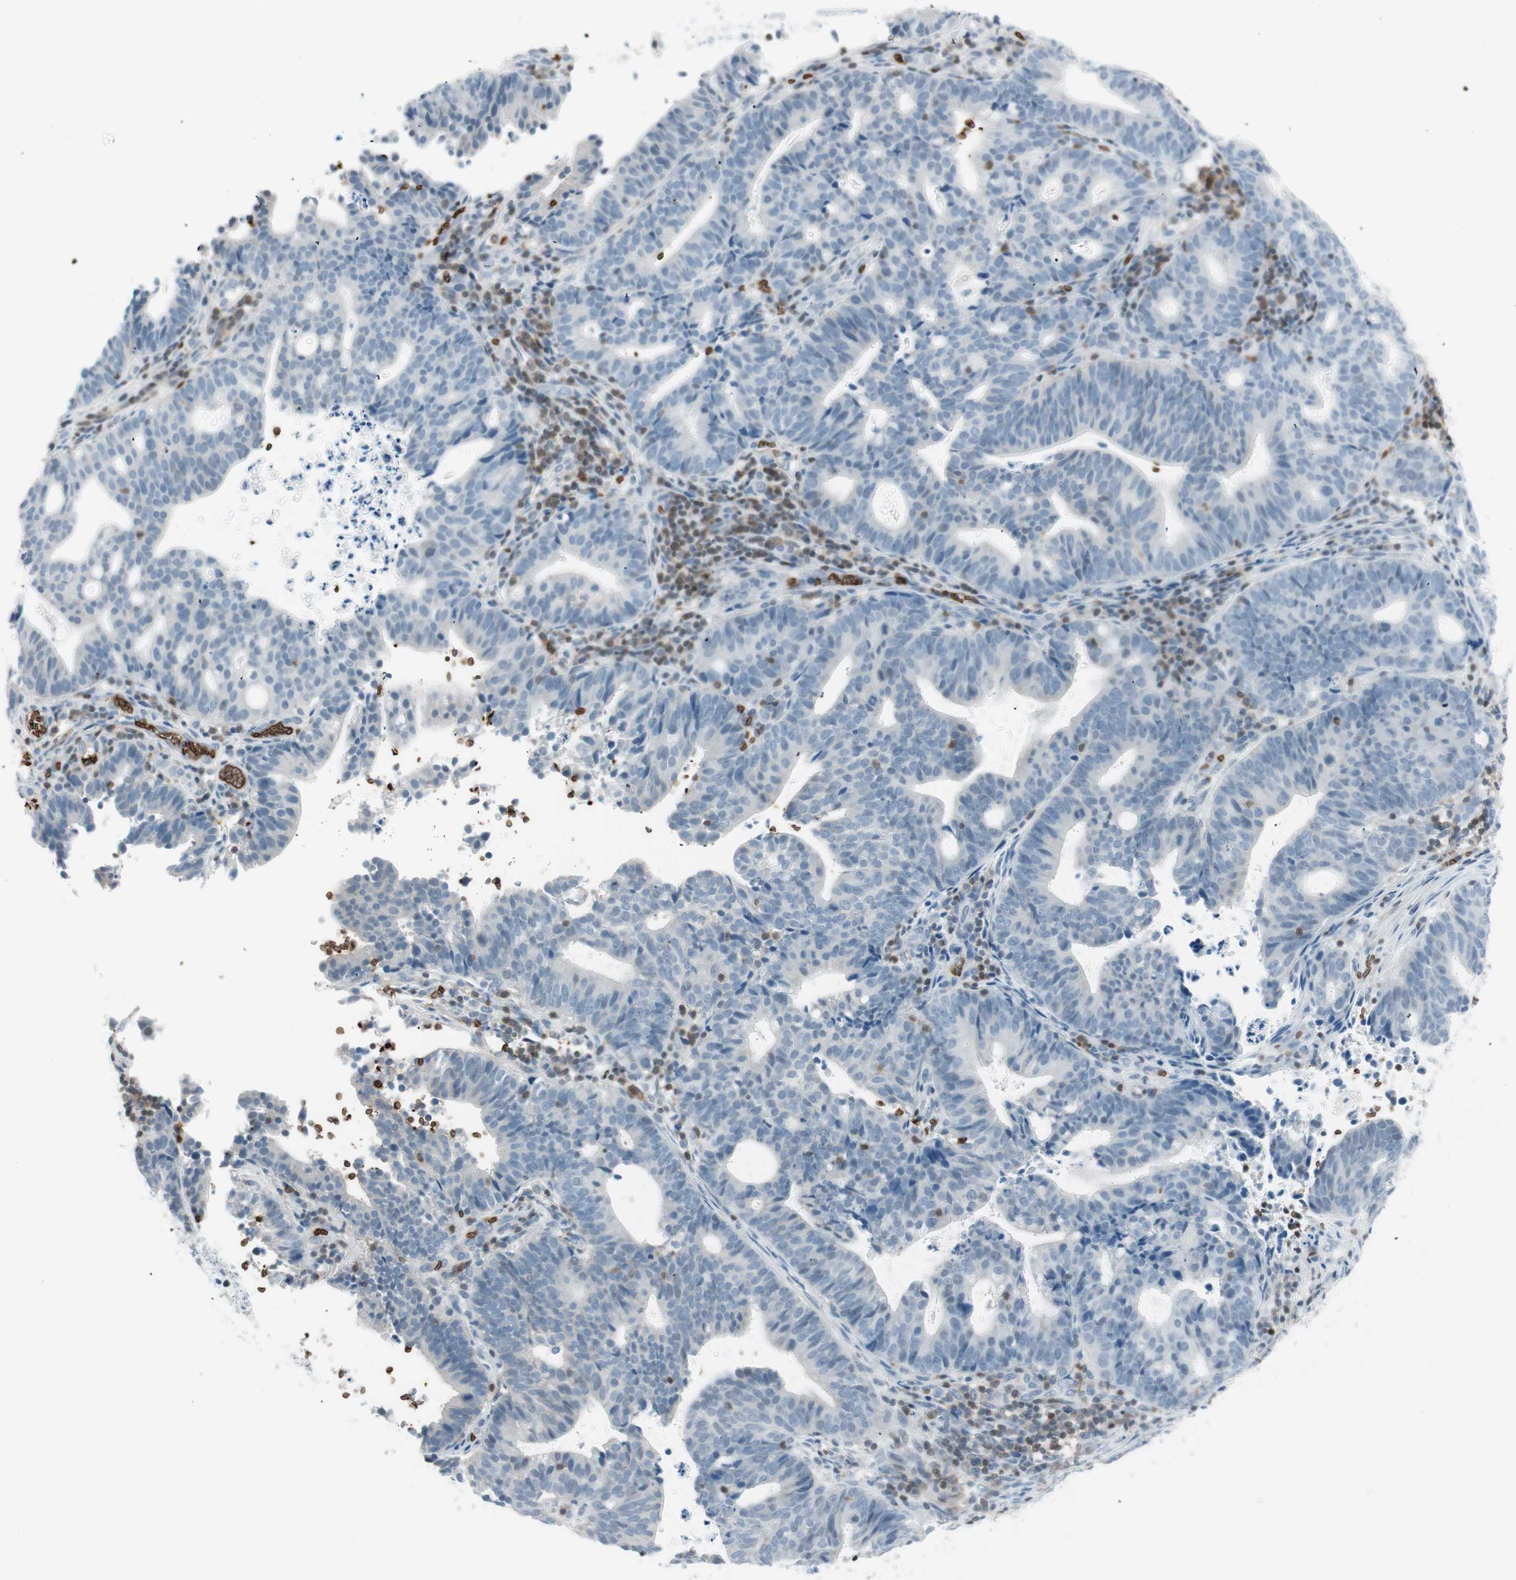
{"staining": {"intensity": "negative", "quantity": "none", "location": "none"}, "tissue": "endometrial cancer", "cell_type": "Tumor cells", "image_type": "cancer", "snomed": [{"axis": "morphology", "description": "Adenocarcinoma, NOS"}, {"axis": "topography", "description": "Uterus"}], "caption": "Endometrial cancer stained for a protein using IHC displays no expression tumor cells.", "gene": "MAP4K1", "patient": {"sex": "female", "age": 83}}